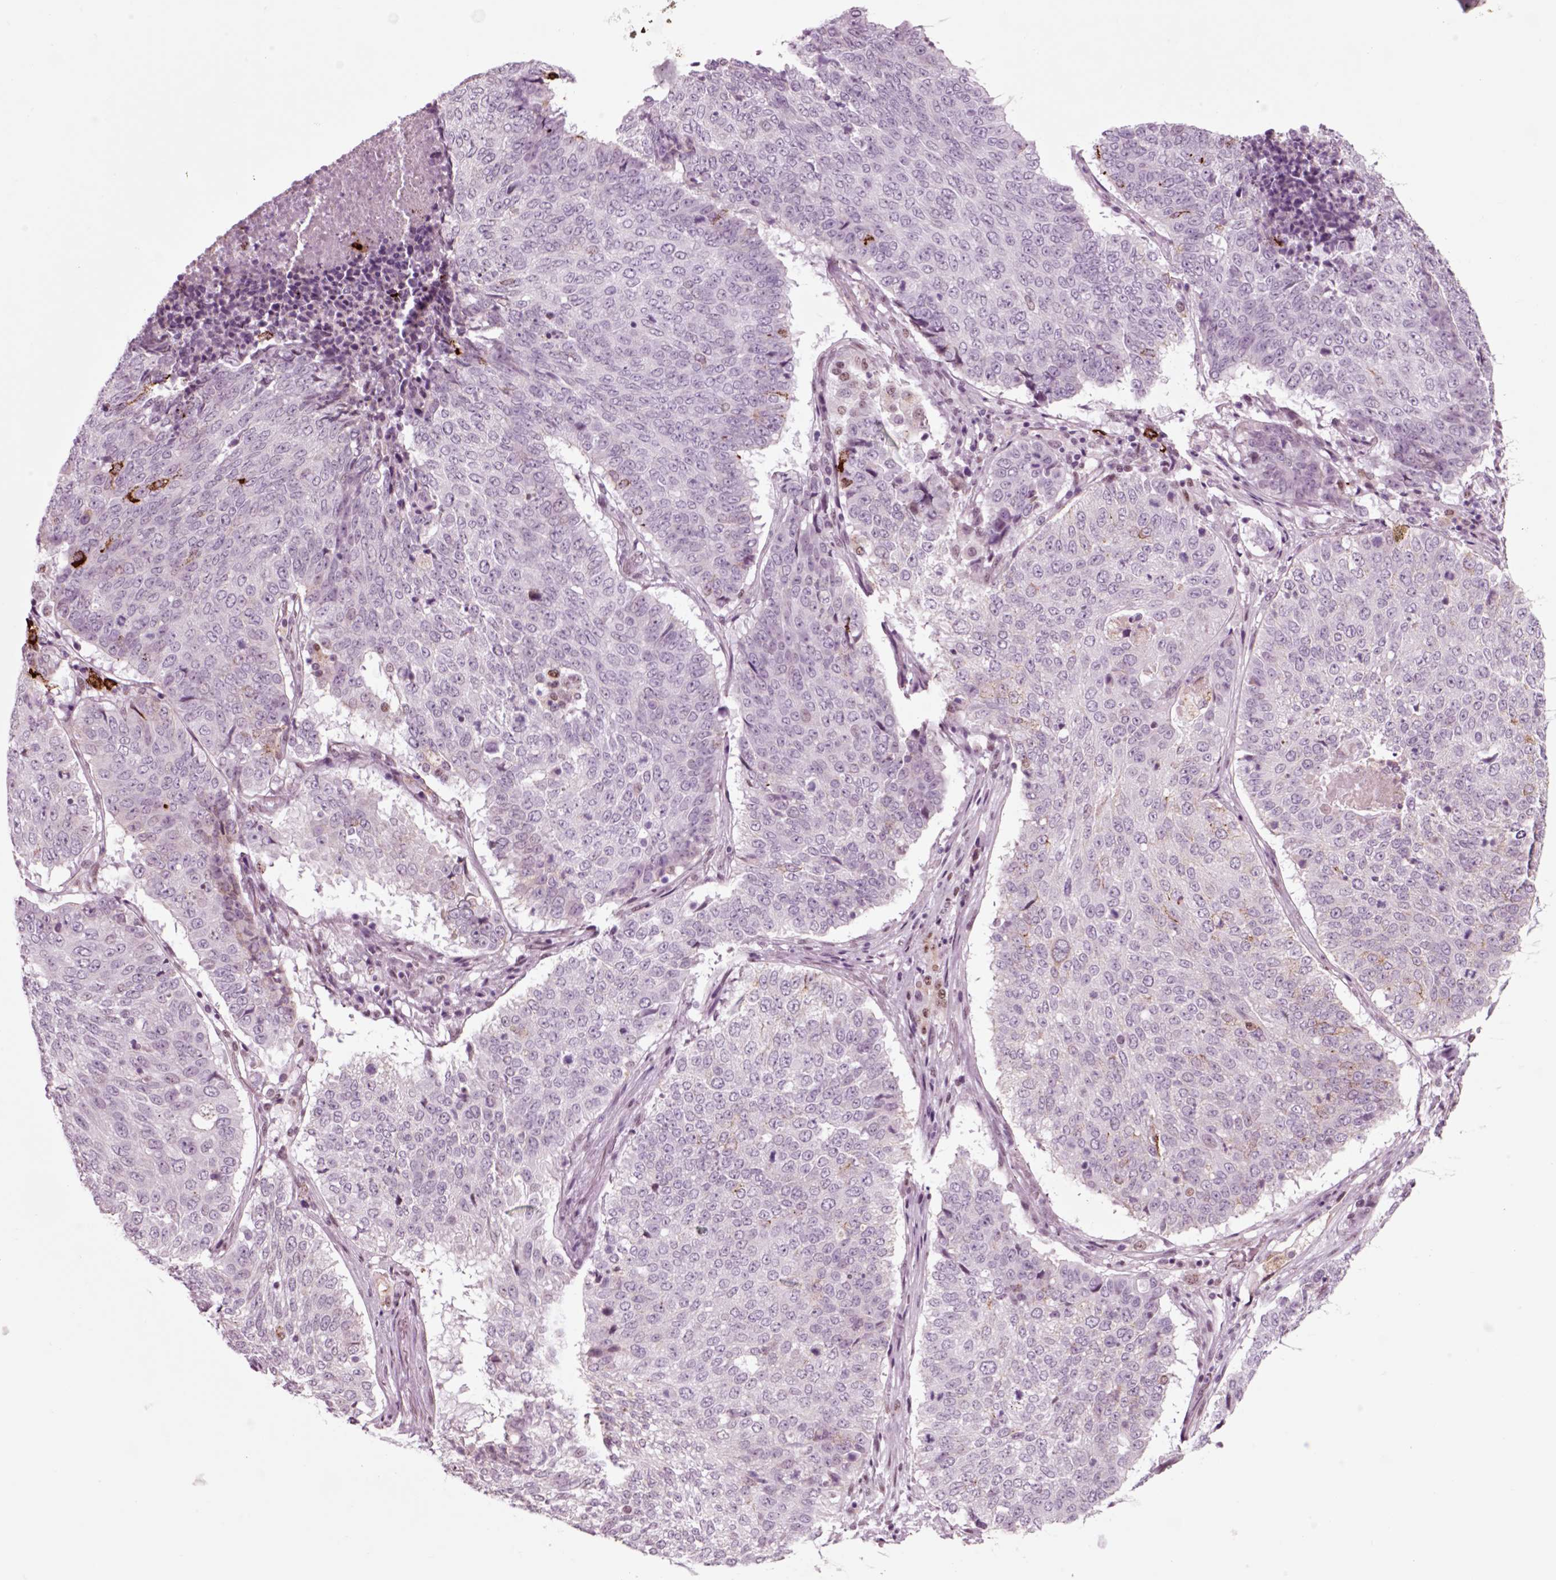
{"staining": {"intensity": "negative", "quantity": "none", "location": "none"}, "tissue": "lung cancer", "cell_type": "Tumor cells", "image_type": "cancer", "snomed": [{"axis": "morphology", "description": "Squamous cell carcinoma, NOS"}, {"axis": "topography", "description": "Lung"}], "caption": "IHC image of neoplastic tissue: lung squamous cell carcinoma stained with DAB demonstrates no significant protein positivity in tumor cells.", "gene": "CHGB", "patient": {"sex": "male", "age": 64}}